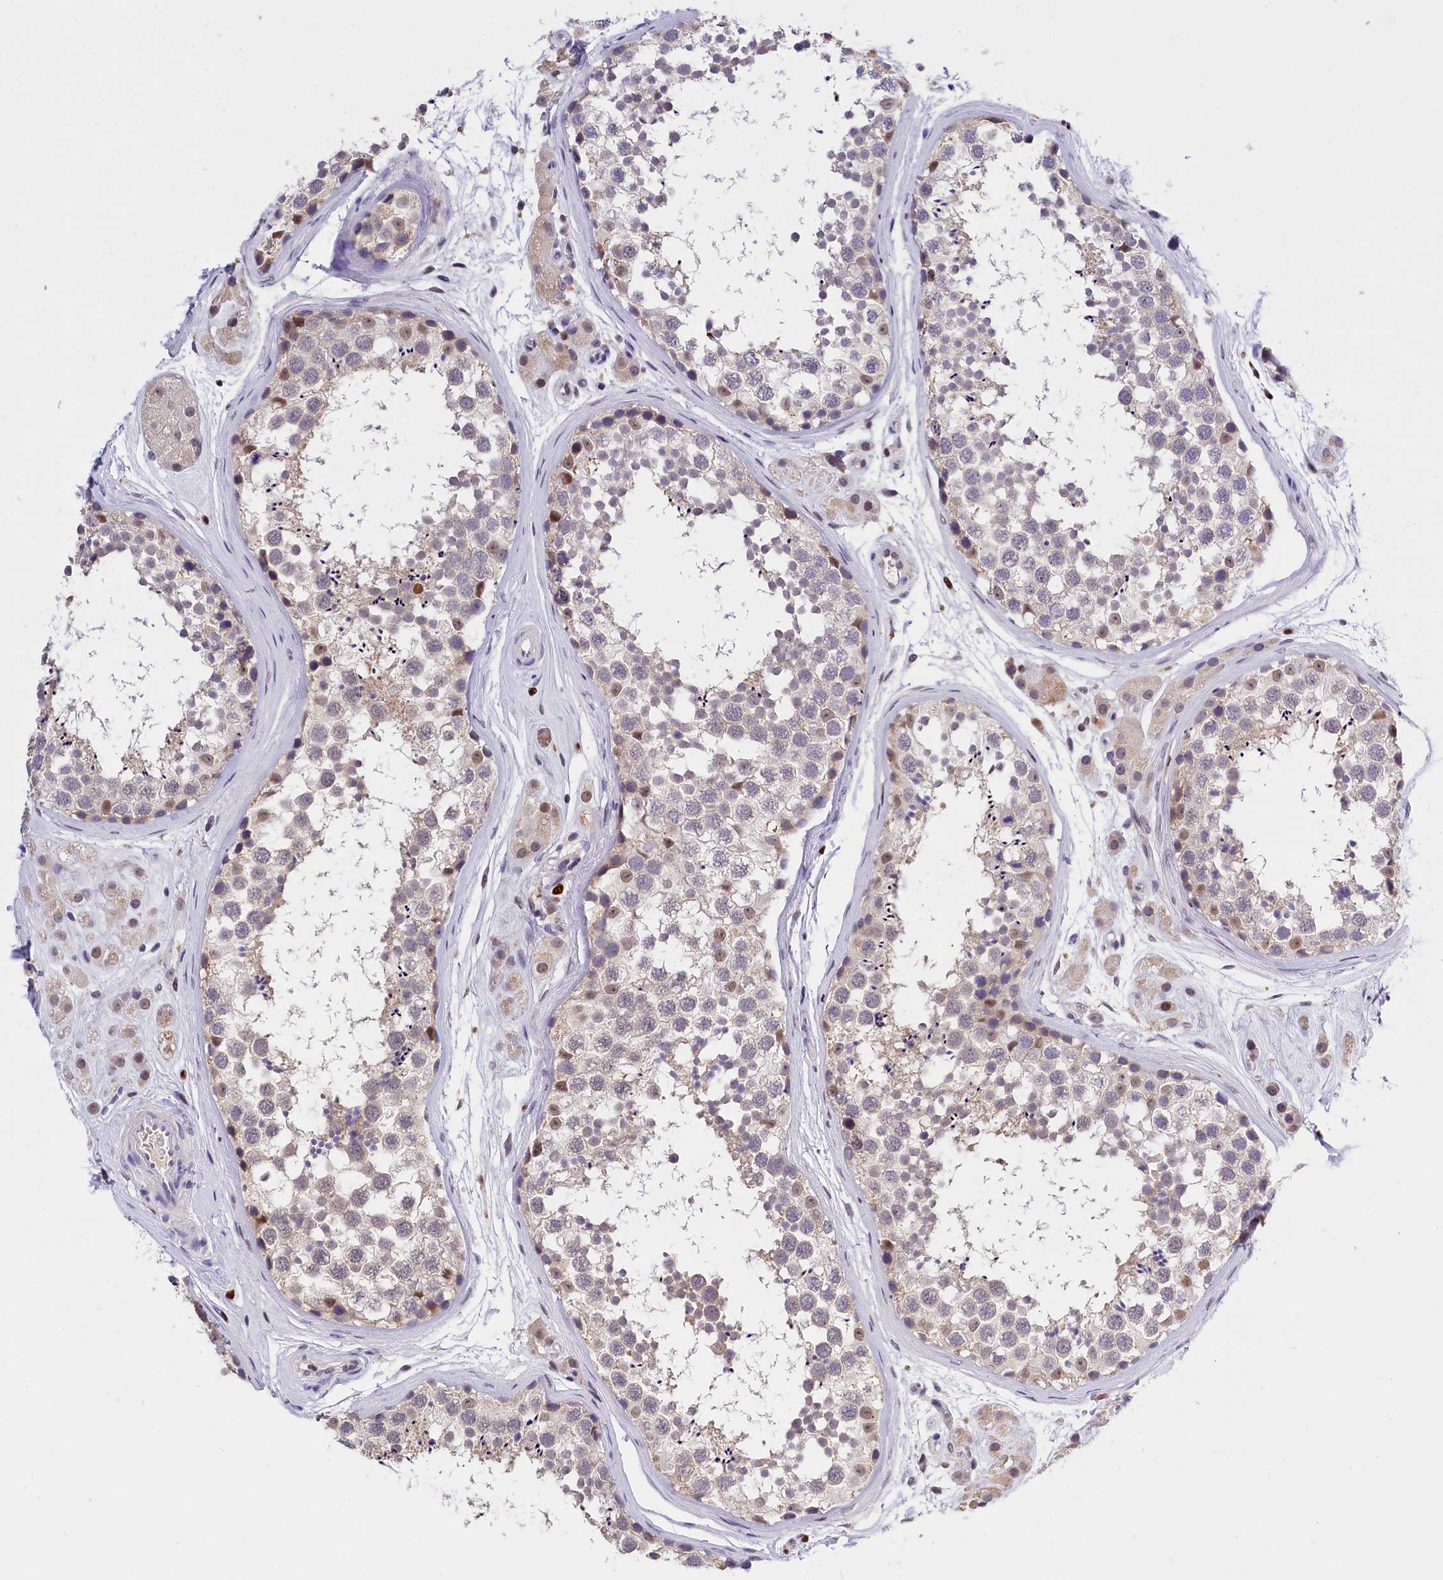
{"staining": {"intensity": "moderate", "quantity": "<25%", "location": "nuclear"}, "tissue": "testis", "cell_type": "Cells in seminiferous ducts", "image_type": "normal", "snomed": [{"axis": "morphology", "description": "Normal tissue, NOS"}, {"axis": "topography", "description": "Testis"}], "caption": "Approximately <25% of cells in seminiferous ducts in unremarkable human testis reveal moderate nuclear protein expression as visualized by brown immunohistochemical staining.", "gene": "BTBD9", "patient": {"sex": "male", "age": 56}}